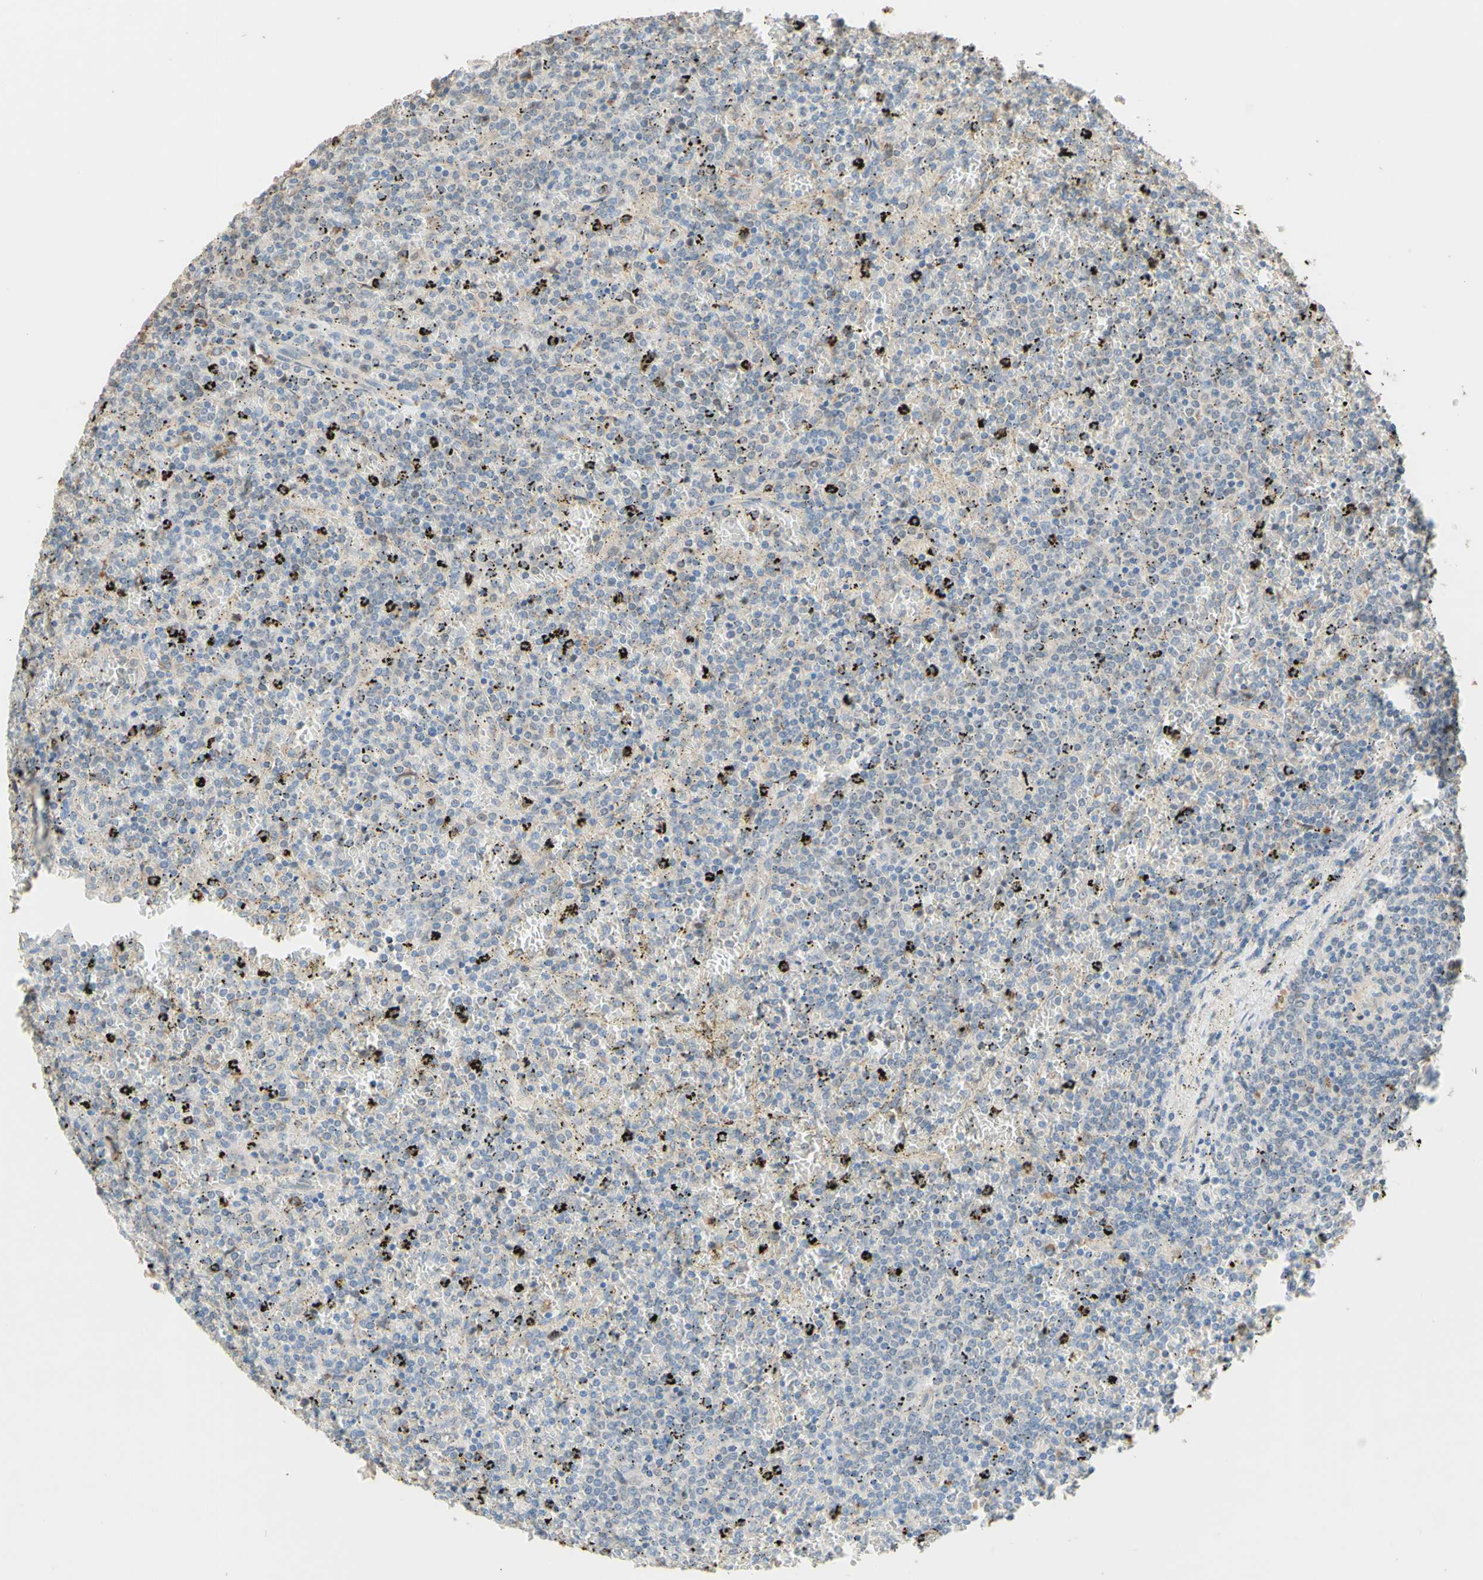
{"staining": {"intensity": "negative", "quantity": "none", "location": "none"}, "tissue": "lymphoma", "cell_type": "Tumor cells", "image_type": "cancer", "snomed": [{"axis": "morphology", "description": "Malignant lymphoma, non-Hodgkin's type, Low grade"}, {"axis": "topography", "description": "Spleen"}], "caption": "Malignant lymphoma, non-Hodgkin's type (low-grade) stained for a protein using immunohistochemistry displays no expression tumor cells.", "gene": "SMIM19", "patient": {"sex": "female", "age": 77}}